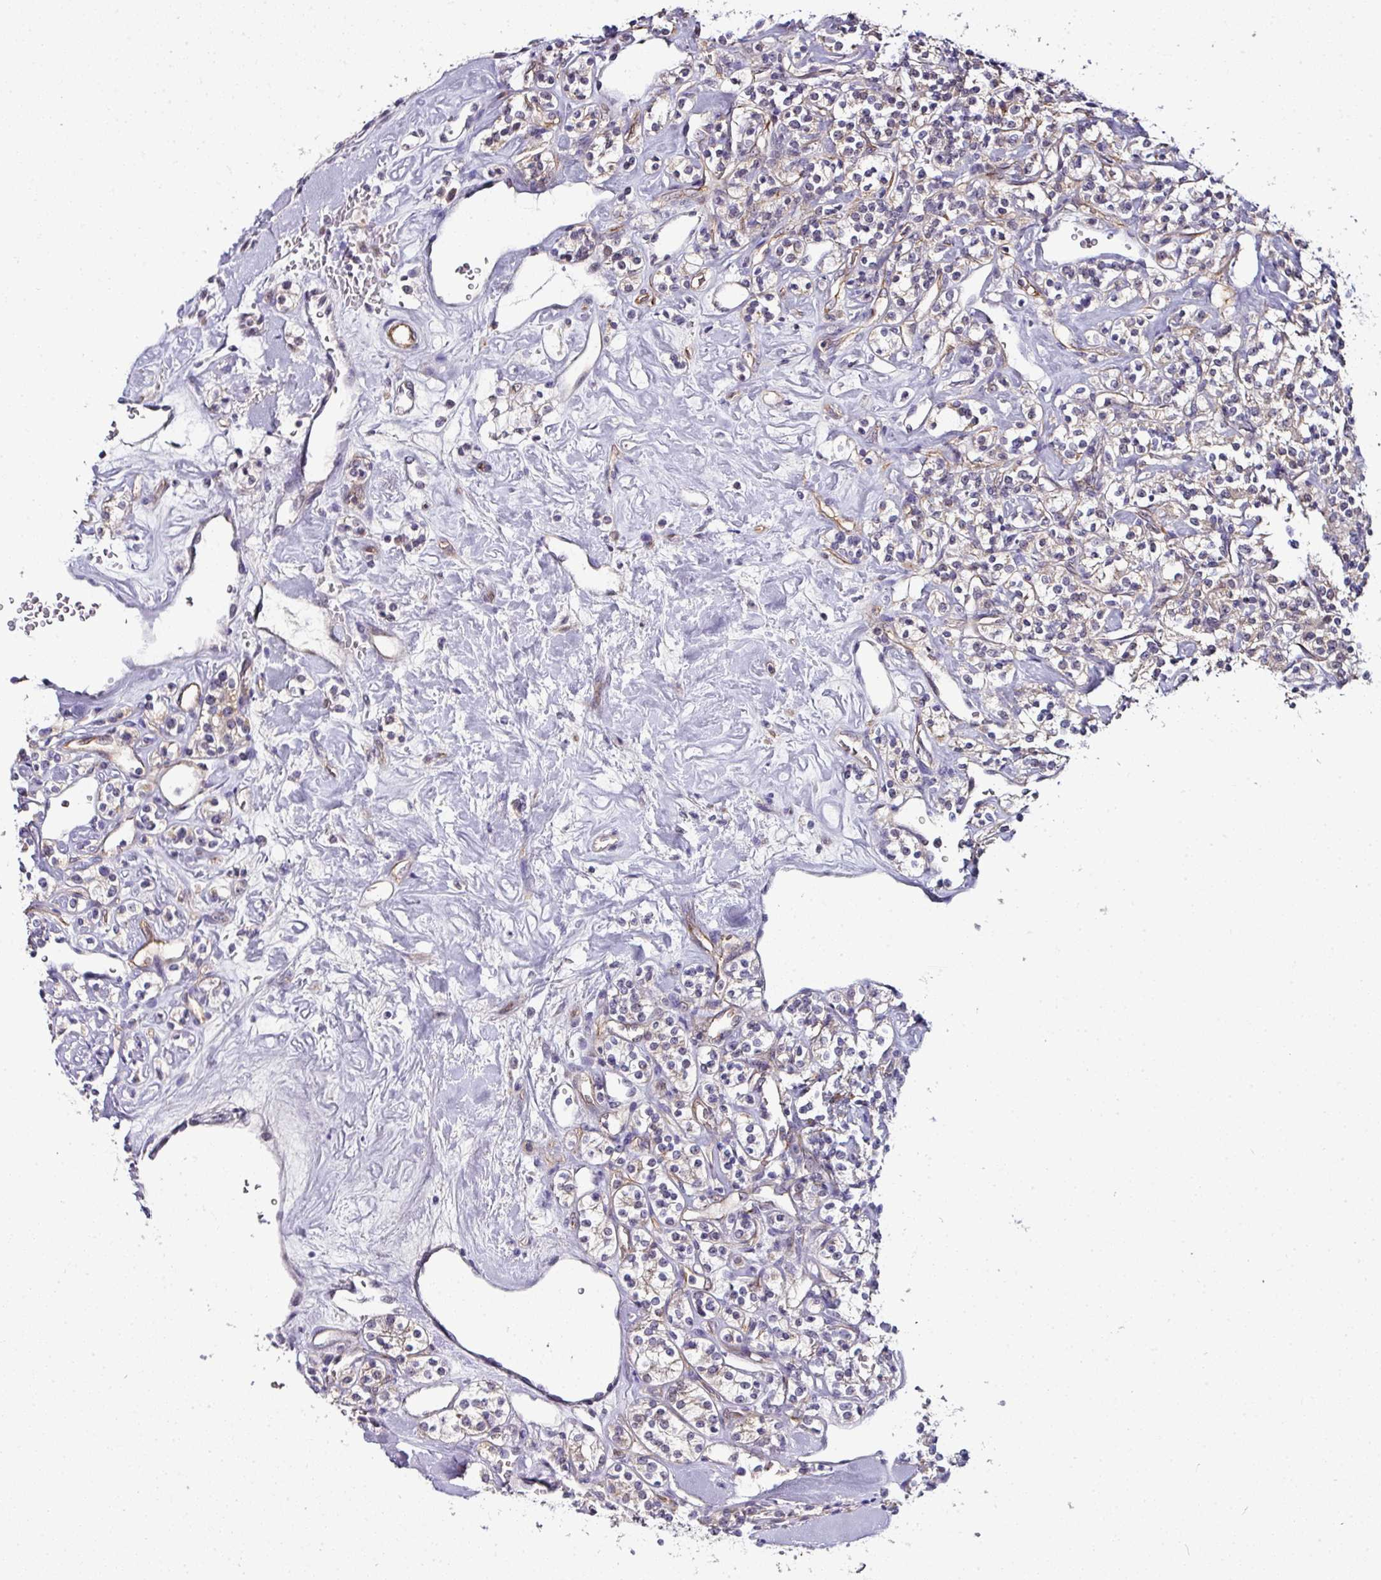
{"staining": {"intensity": "negative", "quantity": "none", "location": "none"}, "tissue": "renal cancer", "cell_type": "Tumor cells", "image_type": "cancer", "snomed": [{"axis": "morphology", "description": "Adenocarcinoma, NOS"}, {"axis": "topography", "description": "Kidney"}], "caption": "High power microscopy histopathology image of an immunohistochemistry micrograph of renal adenocarcinoma, revealing no significant expression in tumor cells.", "gene": "NAPSA", "patient": {"sex": "male", "age": 77}}